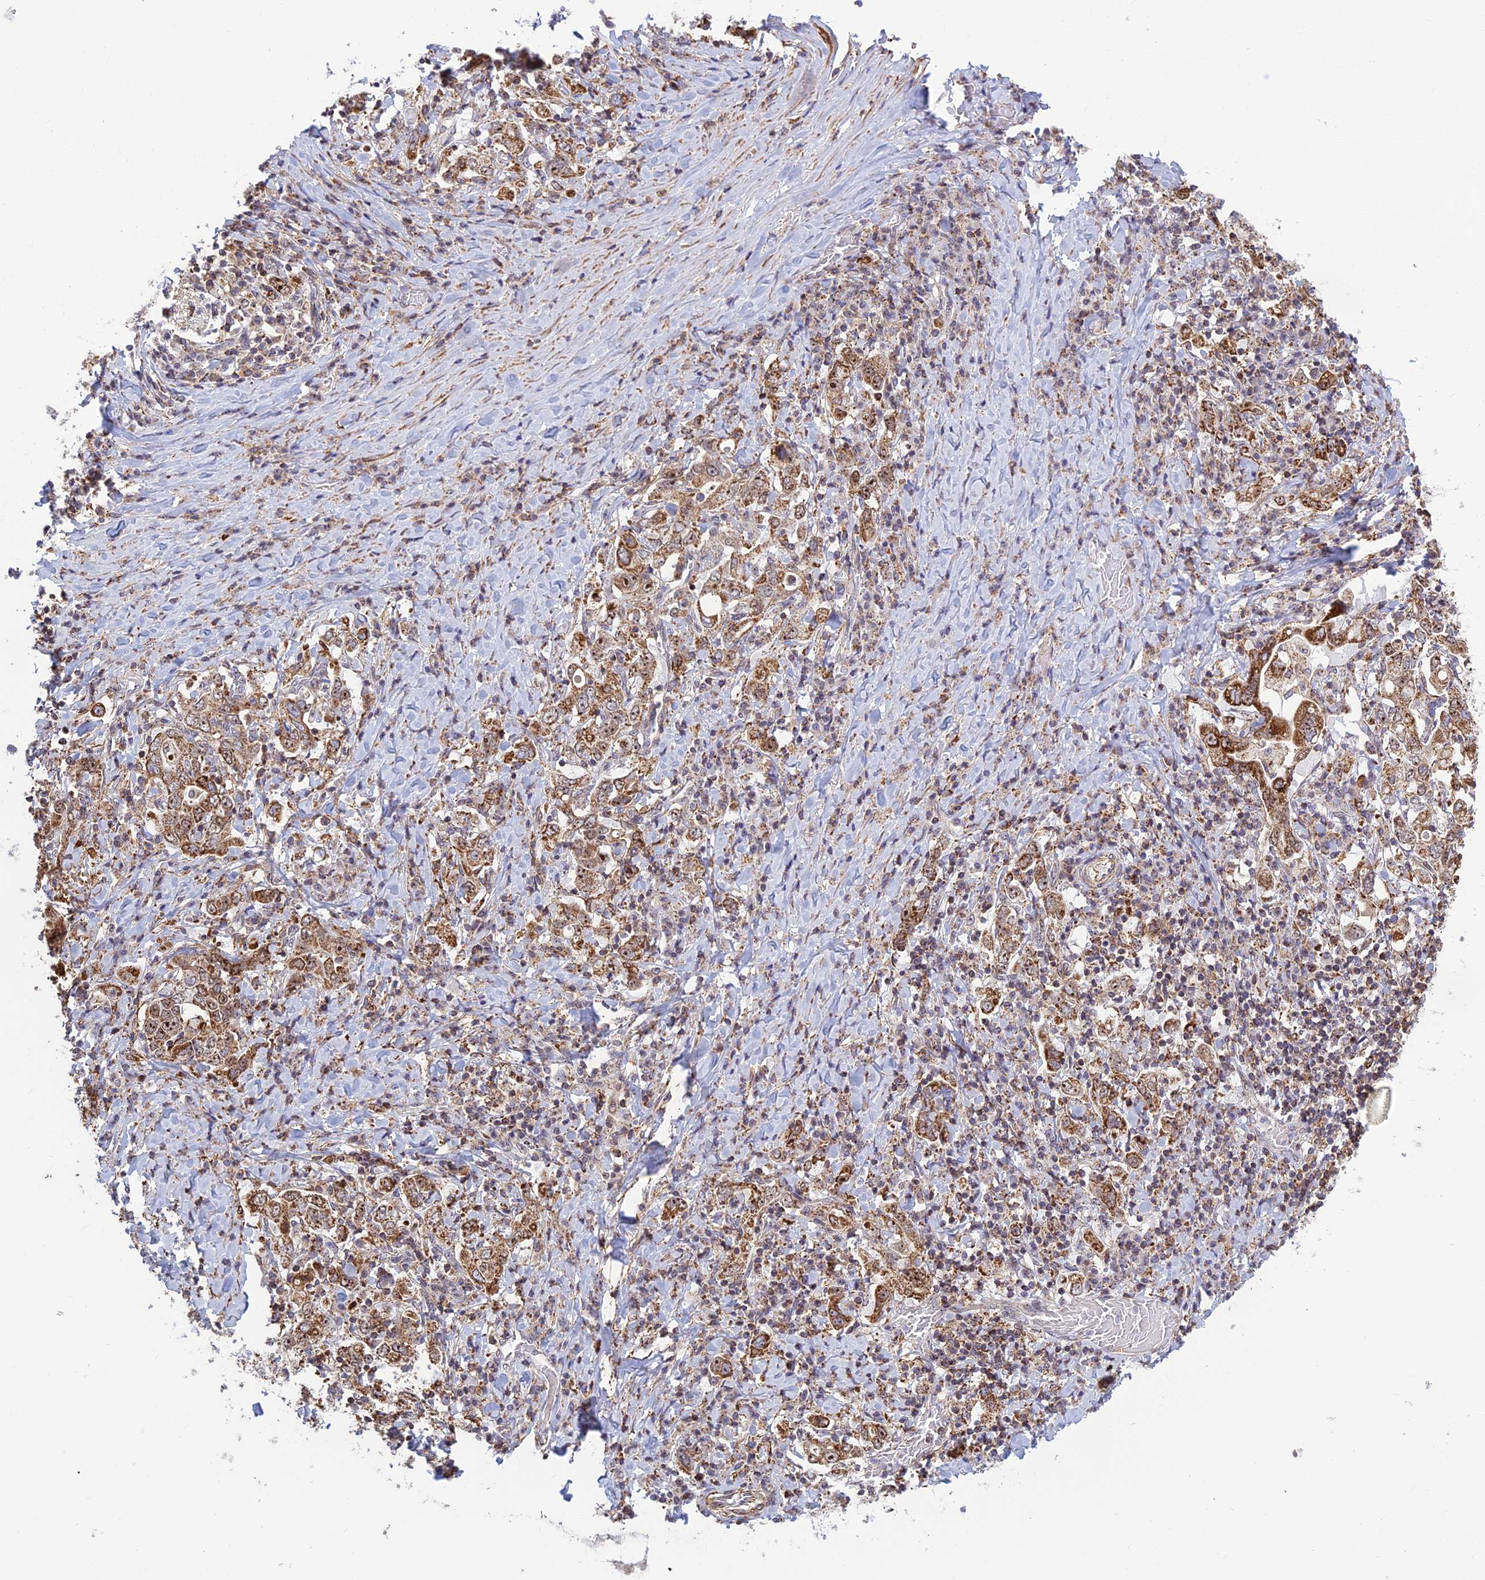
{"staining": {"intensity": "strong", "quantity": "25%-75%", "location": "cytoplasmic/membranous,nuclear"}, "tissue": "stomach cancer", "cell_type": "Tumor cells", "image_type": "cancer", "snomed": [{"axis": "morphology", "description": "Adenocarcinoma, NOS"}, {"axis": "topography", "description": "Stomach, upper"}], "caption": "A brown stain labels strong cytoplasmic/membranous and nuclear positivity of a protein in stomach cancer (adenocarcinoma) tumor cells. The protein is stained brown, and the nuclei are stained in blue (DAB (3,3'-diaminobenzidine) IHC with brightfield microscopy, high magnification).", "gene": "POLR1G", "patient": {"sex": "male", "age": 62}}